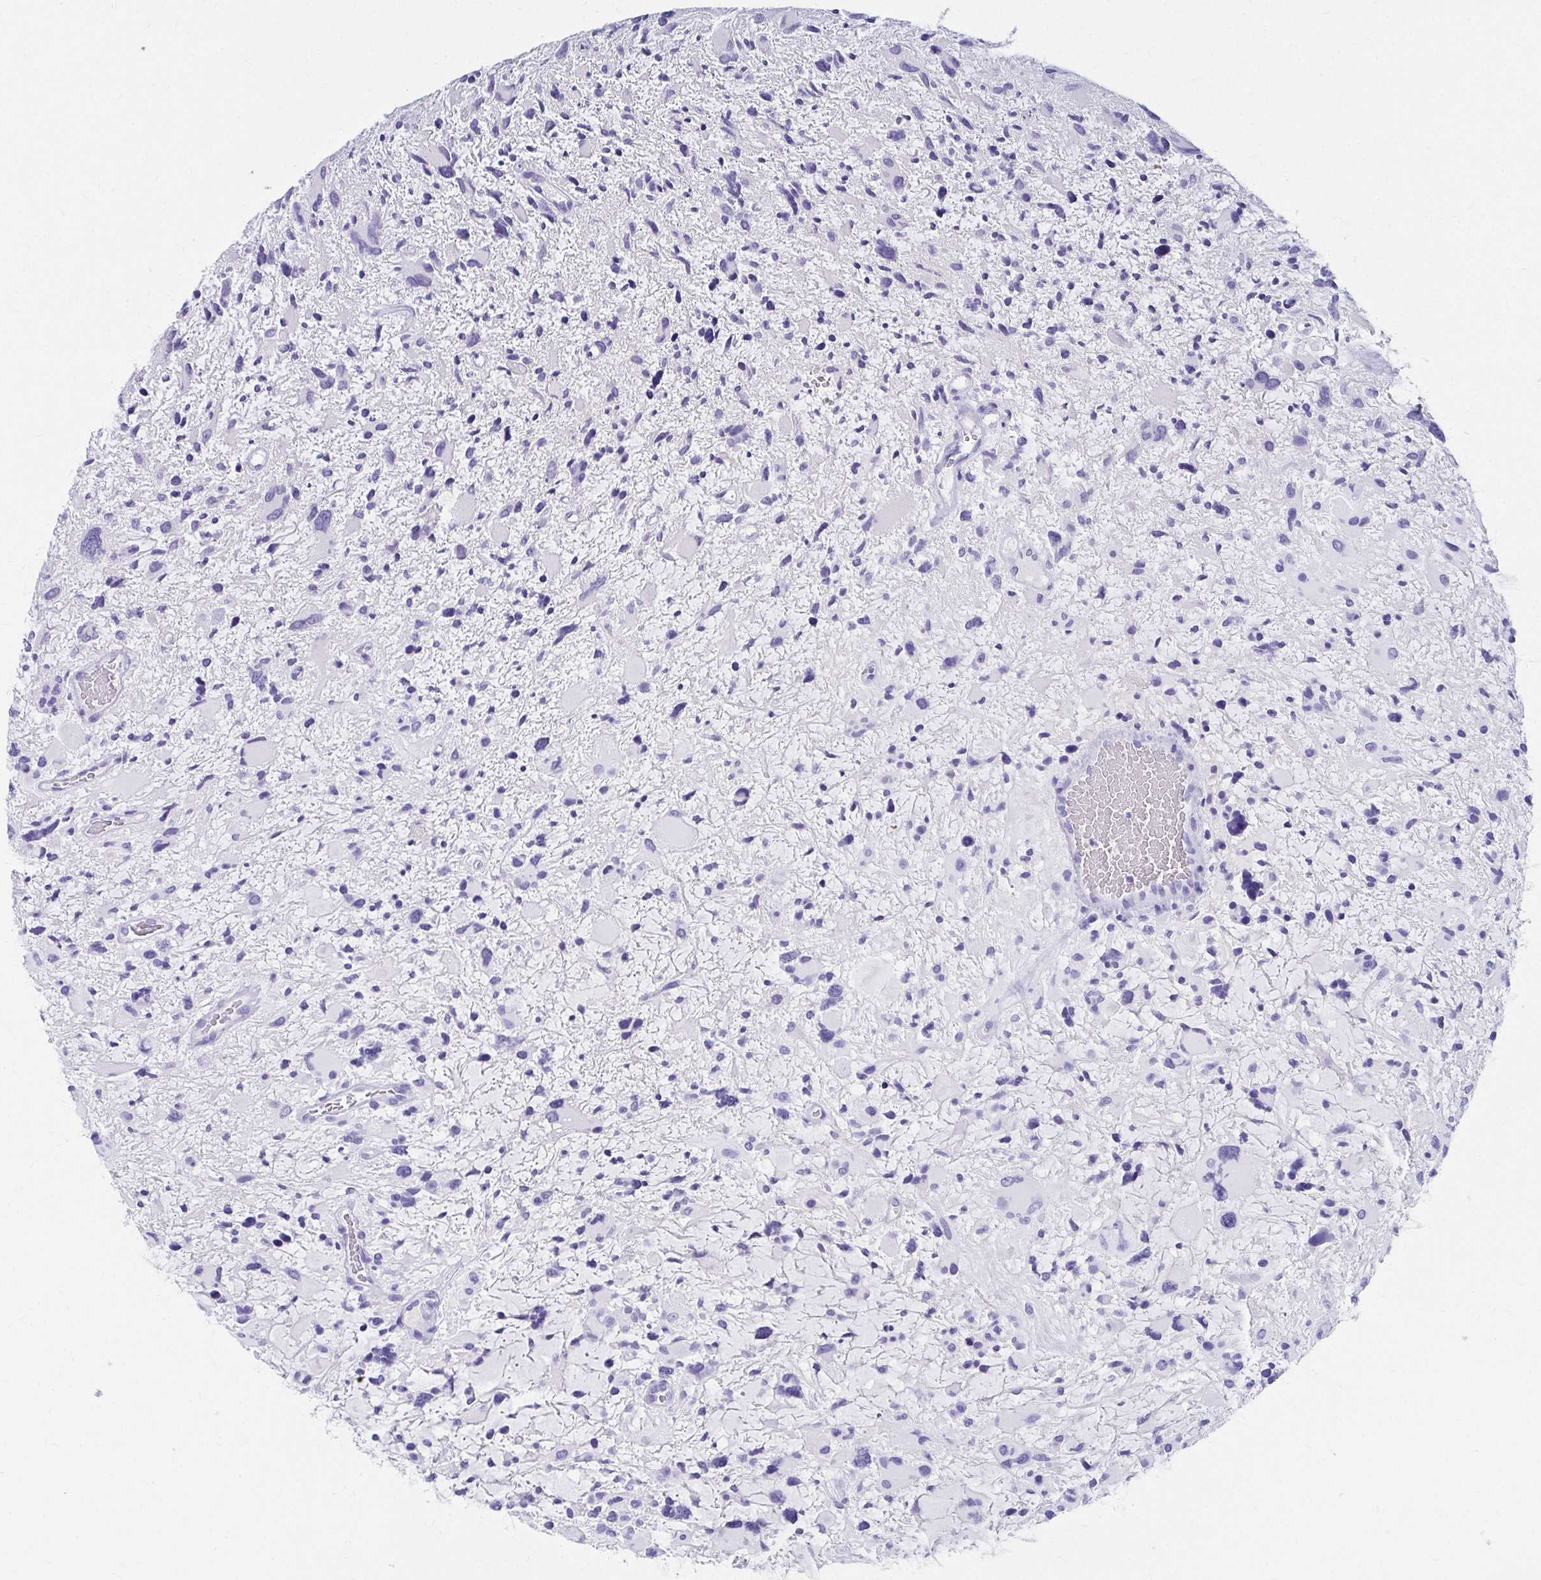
{"staining": {"intensity": "negative", "quantity": "none", "location": "none"}, "tissue": "glioma", "cell_type": "Tumor cells", "image_type": "cancer", "snomed": [{"axis": "morphology", "description": "Glioma, malignant, High grade"}, {"axis": "topography", "description": "Brain"}], "caption": "High power microscopy photomicrograph of an immunohistochemistry histopathology image of high-grade glioma (malignant), revealing no significant staining in tumor cells.", "gene": "DPEP3", "patient": {"sex": "female", "age": 11}}